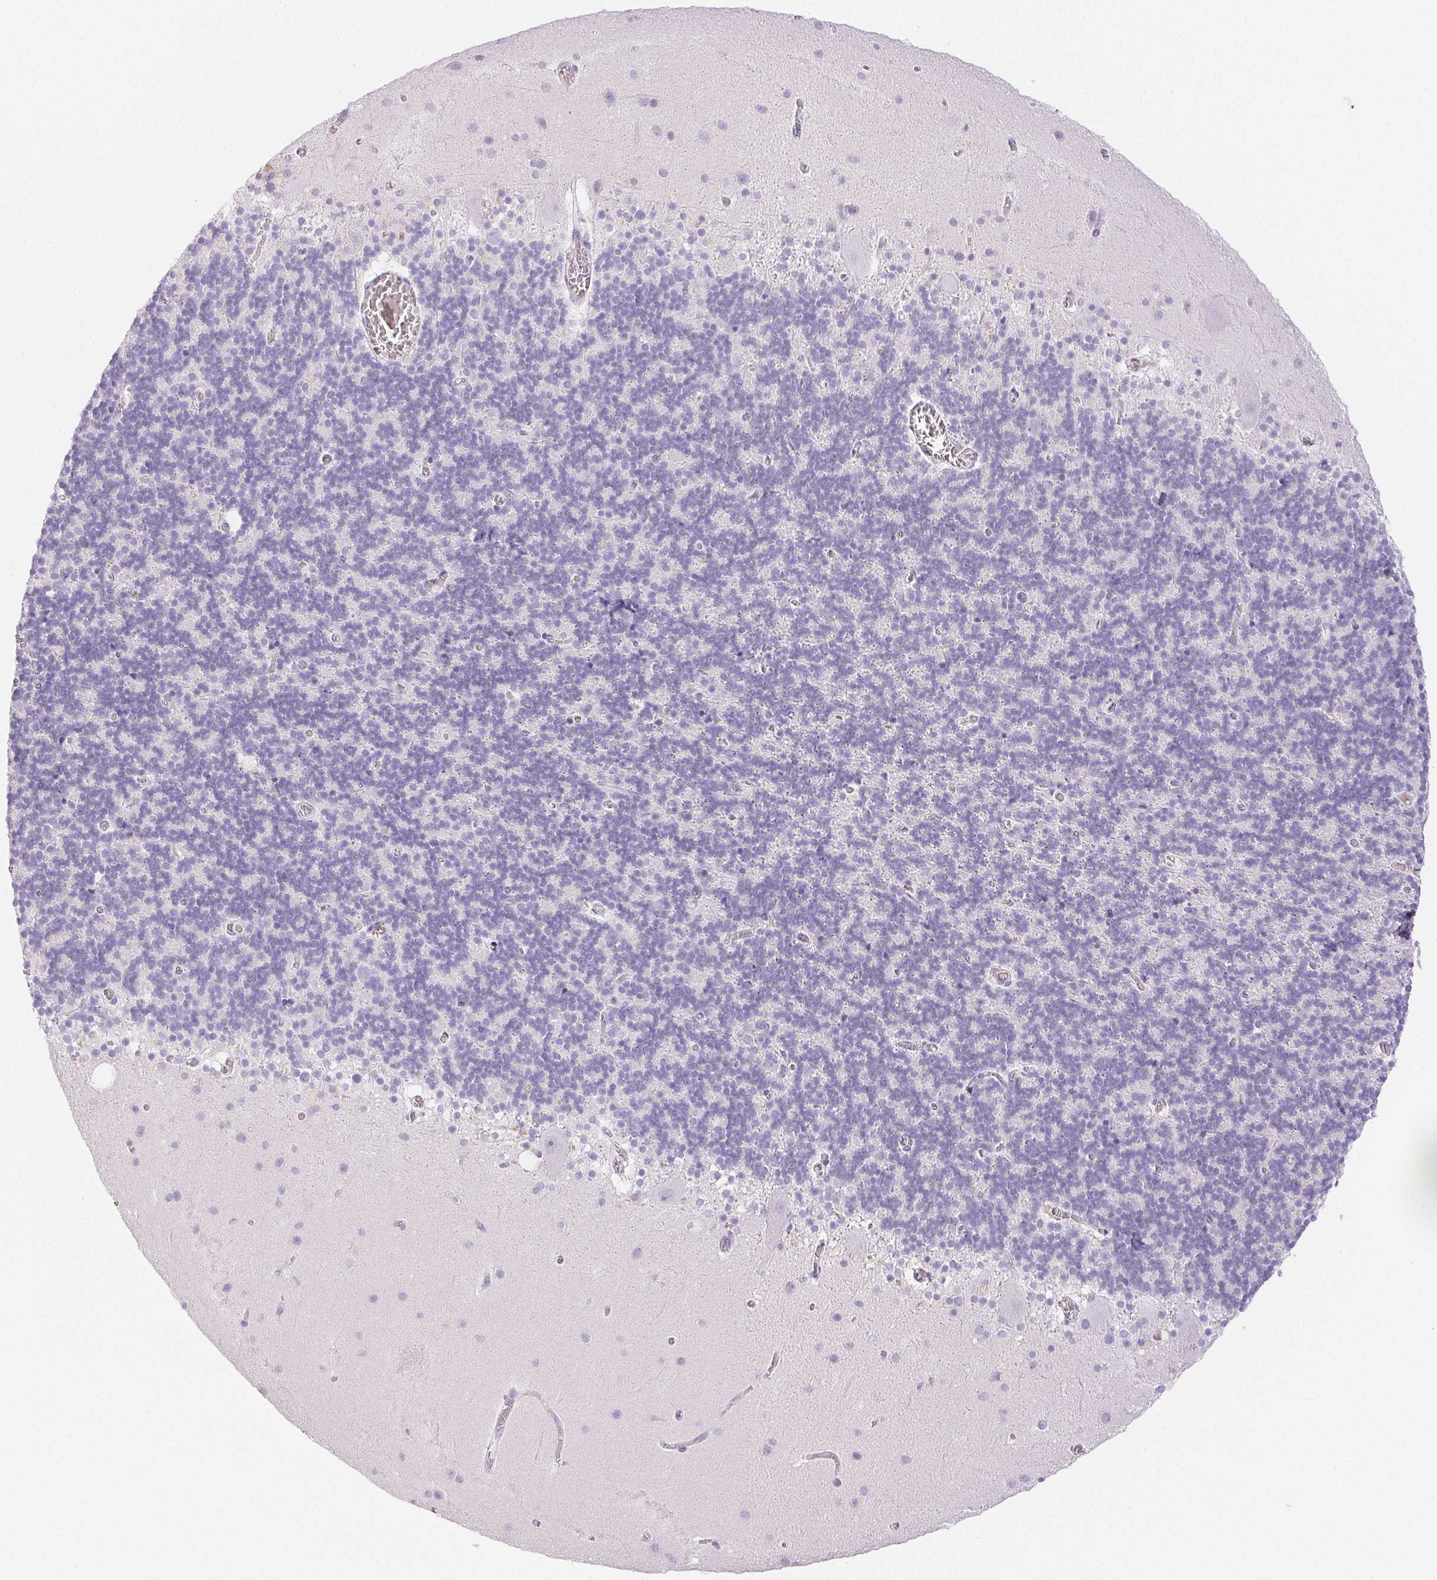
{"staining": {"intensity": "negative", "quantity": "none", "location": "none"}, "tissue": "cerebellum", "cell_type": "Cells in granular layer", "image_type": "normal", "snomed": [{"axis": "morphology", "description": "Normal tissue, NOS"}, {"axis": "topography", "description": "Cerebellum"}], "caption": "IHC histopathology image of unremarkable human cerebellum stained for a protein (brown), which shows no staining in cells in granular layer. (DAB (3,3'-diaminobenzidine) IHC, high magnification).", "gene": "PADI4", "patient": {"sex": "male", "age": 70}}